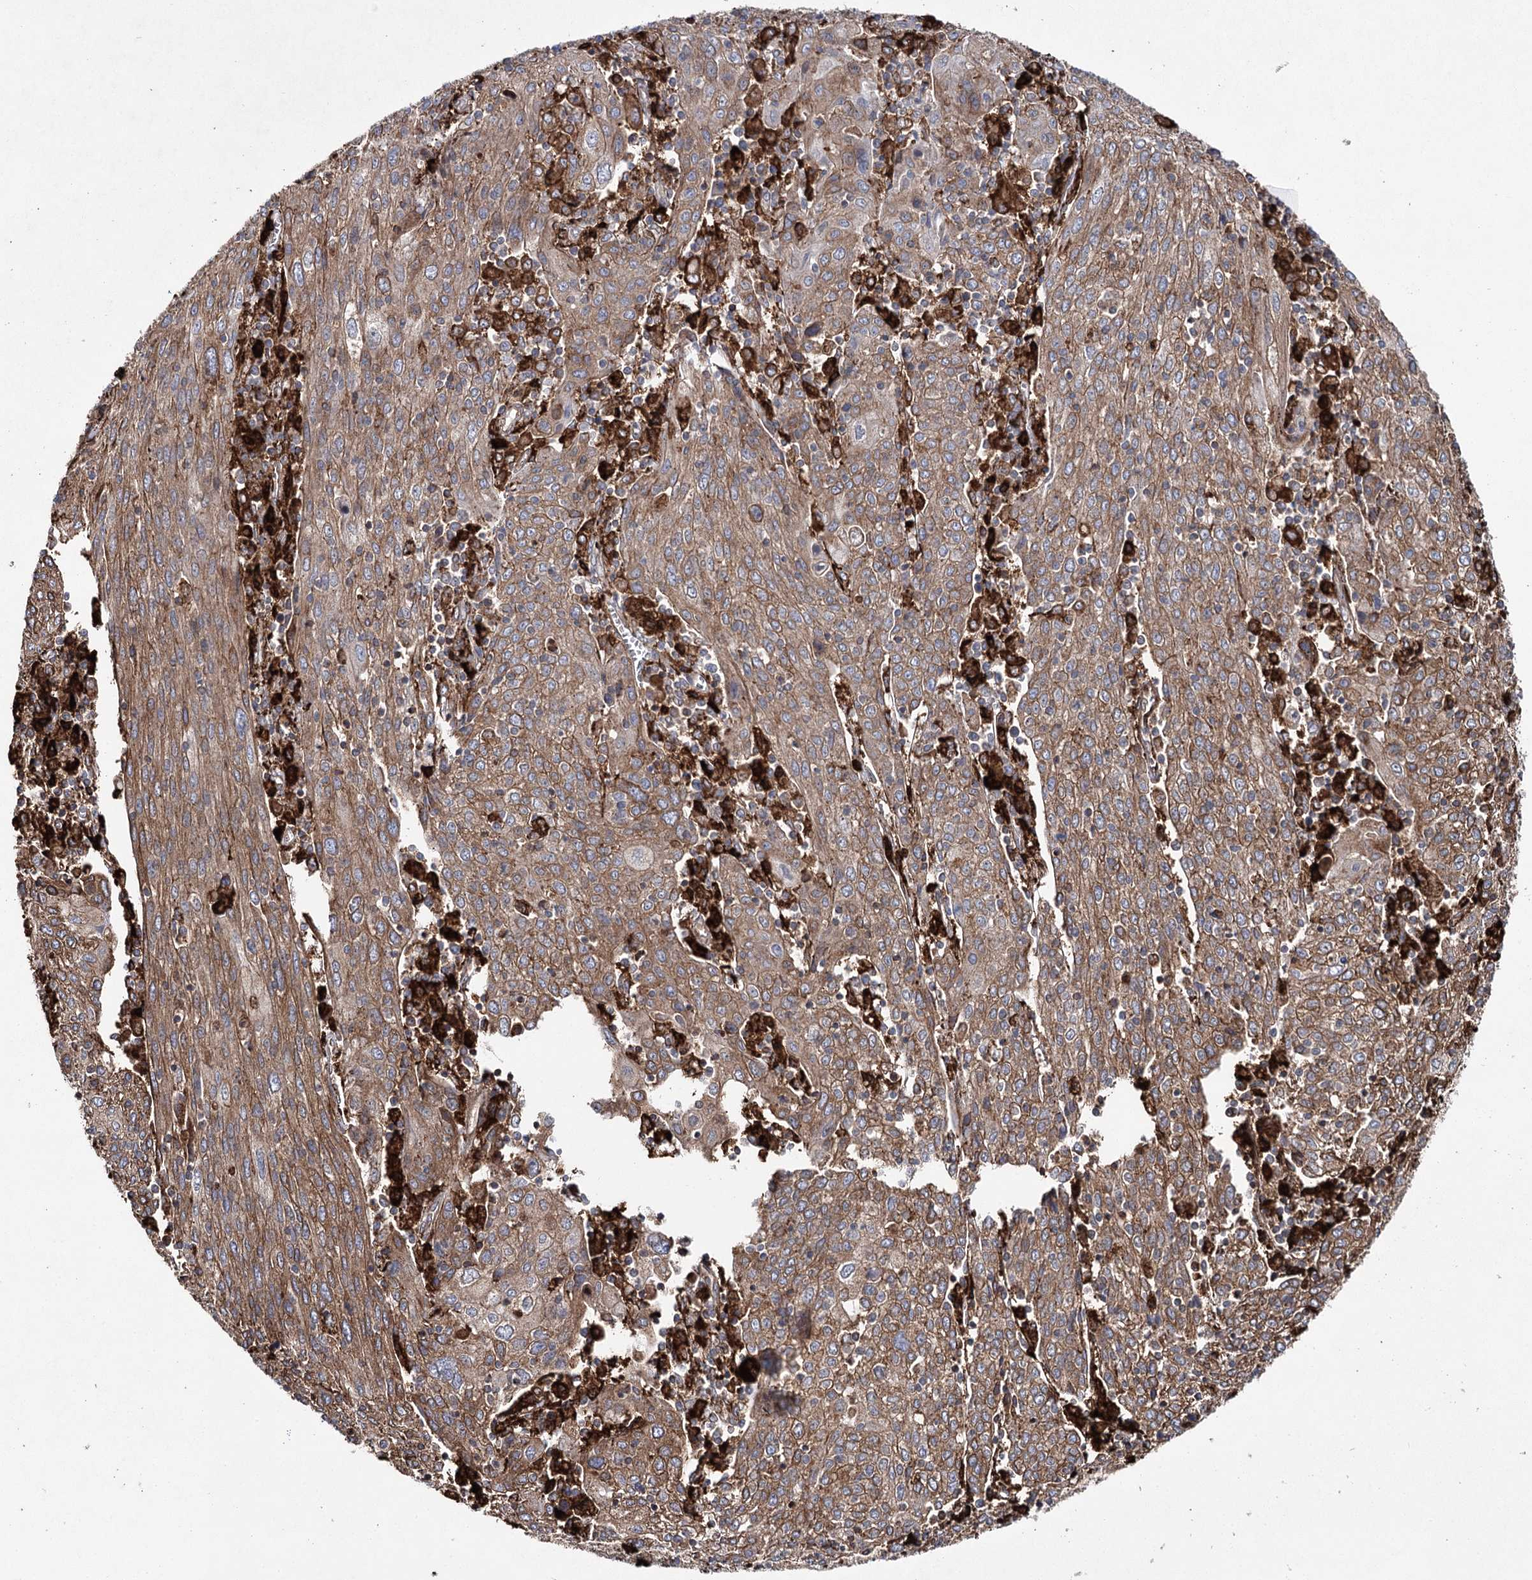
{"staining": {"intensity": "moderate", "quantity": ">75%", "location": "cytoplasmic/membranous"}, "tissue": "cervical cancer", "cell_type": "Tumor cells", "image_type": "cancer", "snomed": [{"axis": "morphology", "description": "Squamous cell carcinoma, NOS"}, {"axis": "topography", "description": "Cervix"}], "caption": "A histopathology image of cervical cancer (squamous cell carcinoma) stained for a protein exhibits moderate cytoplasmic/membranous brown staining in tumor cells. (Brightfield microscopy of DAB IHC at high magnification).", "gene": "DCUN1D4", "patient": {"sex": "female", "age": 67}}